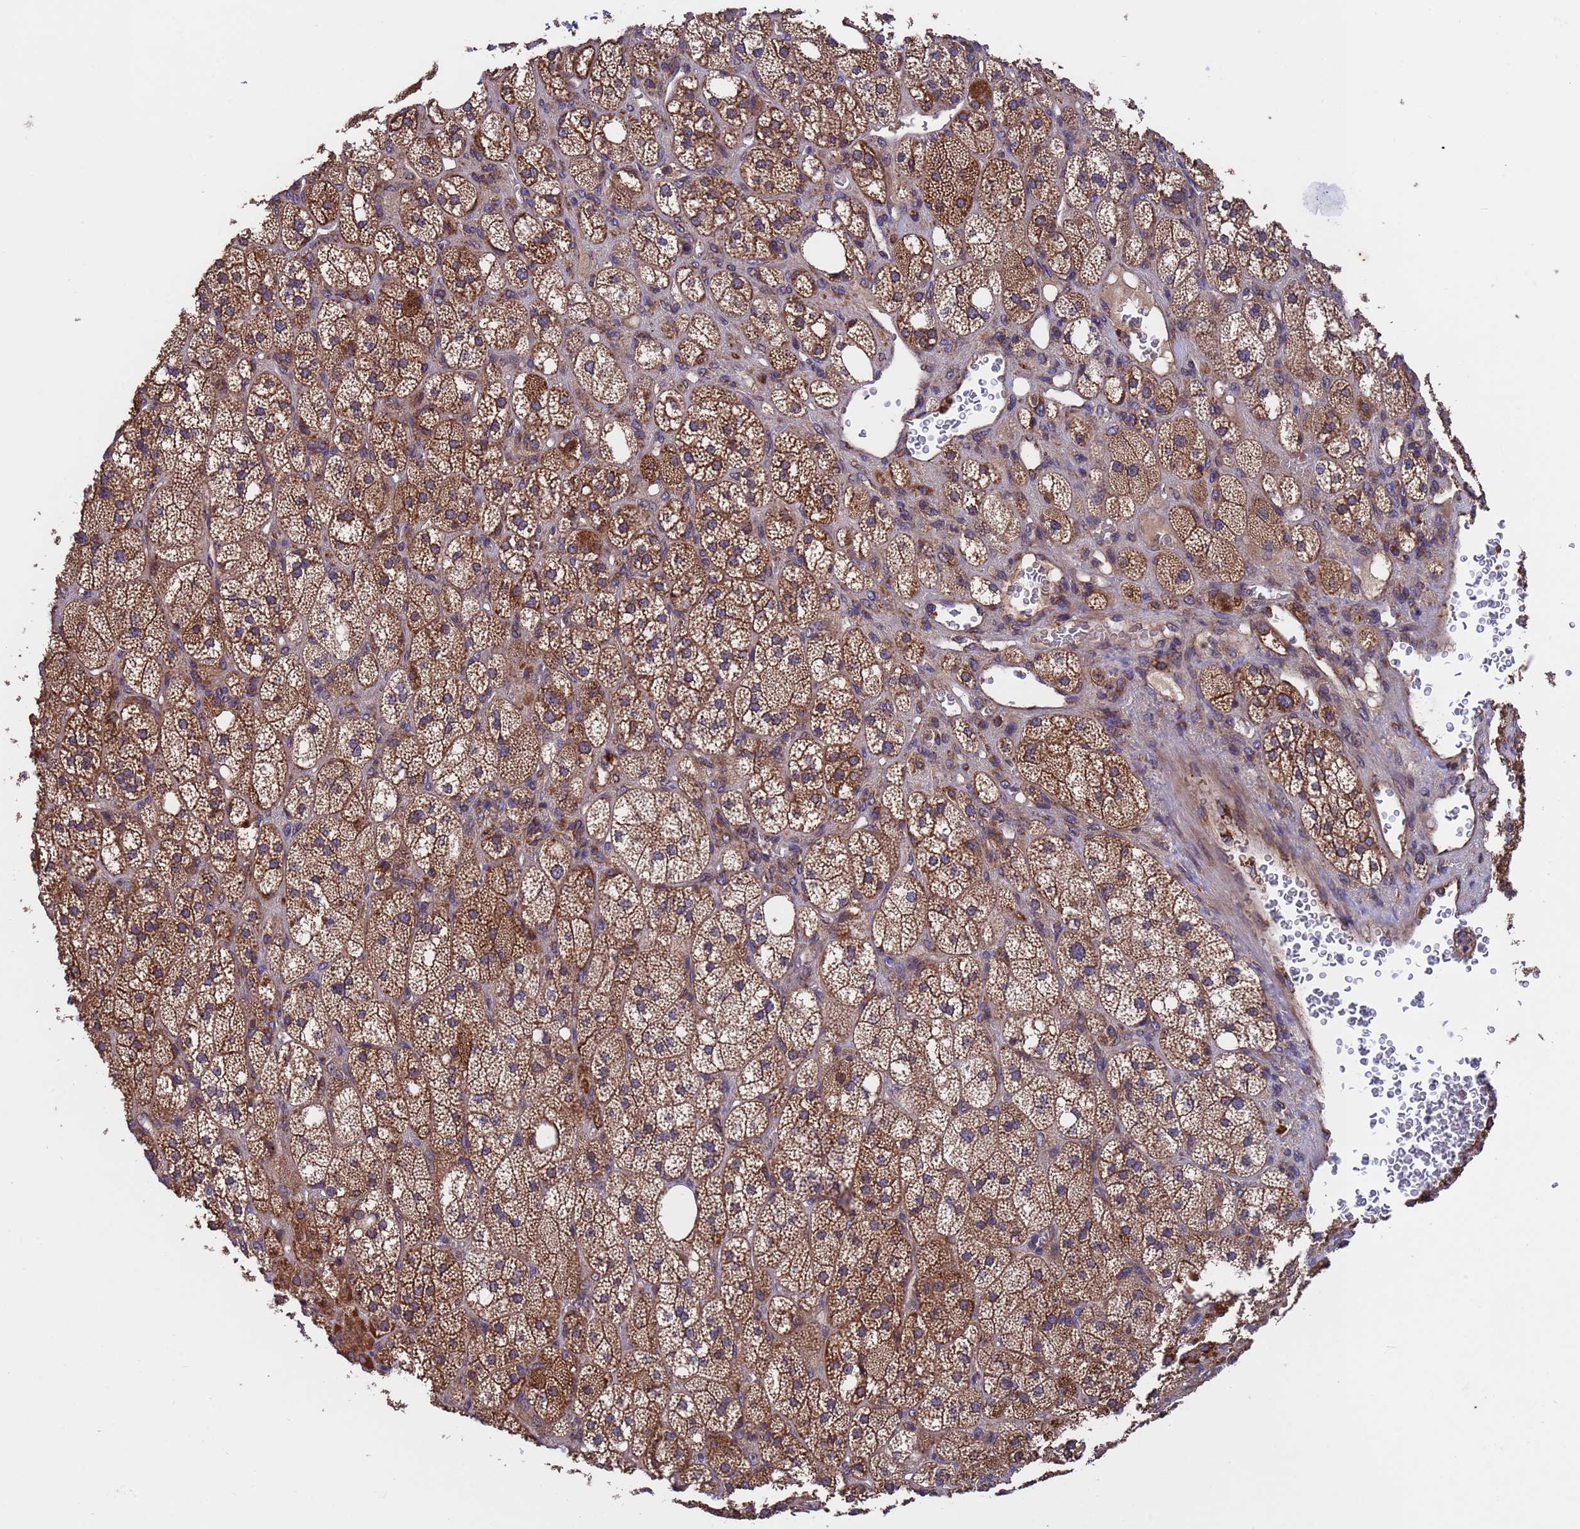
{"staining": {"intensity": "strong", "quantity": ">75%", "location": "cytoplasmic/membranous"}, "tissue": "adrenal gland", "cell_type": "Glandular cells", "image_type": "normal", "snomed": [{"axis": "morphology", "description": "Normal tissue, NOS"}, {"axis": "topography", "description": "Adrenal gland"}], "caption": "Immunohistochemical staining of benign adrenal gland reveals high levels of strong cytoplasmic/membranous expression in about >75% of glandular cells.", "gene": "TSR3", "patient": {"sex": "male", "age": 61}}